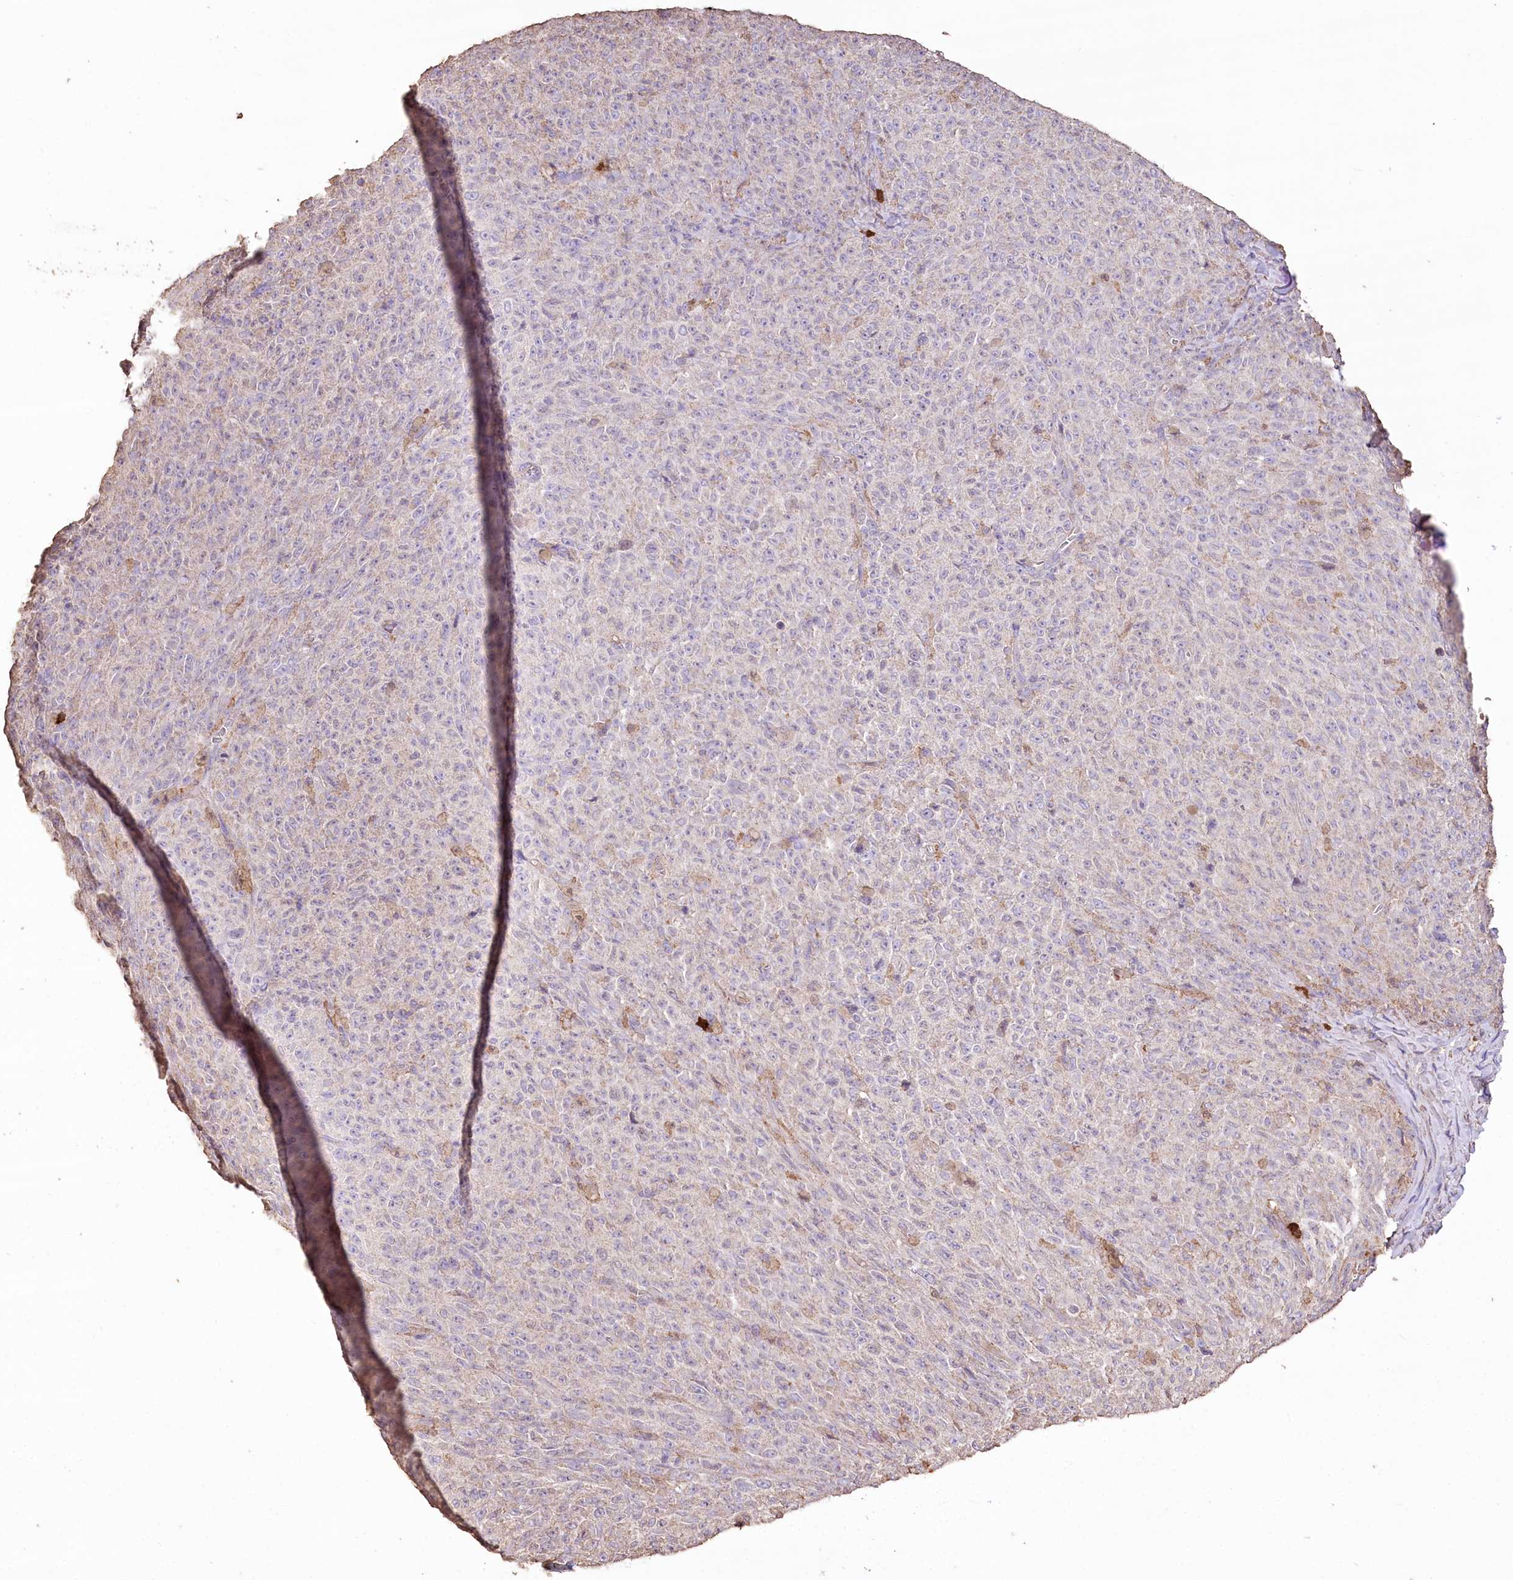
{"staining": {"intensity": "negative", "quantity": "none", "location": "none"}, "tissue": "melanoma", "cell_type": "Tumor cells", "image_type": "cancer", "snomed": [{"axis": "morphology", "description": "Malignant melanoma, NOS"}, {"axis": "topography", "description": "Skin"}], "caption": "Malignant melanoma stained for a protein using immunohistochemistry (IHC) shows no expression tumor cells.", "gene": "IREB2", "patient": {"sex": "female", "age": 82}}